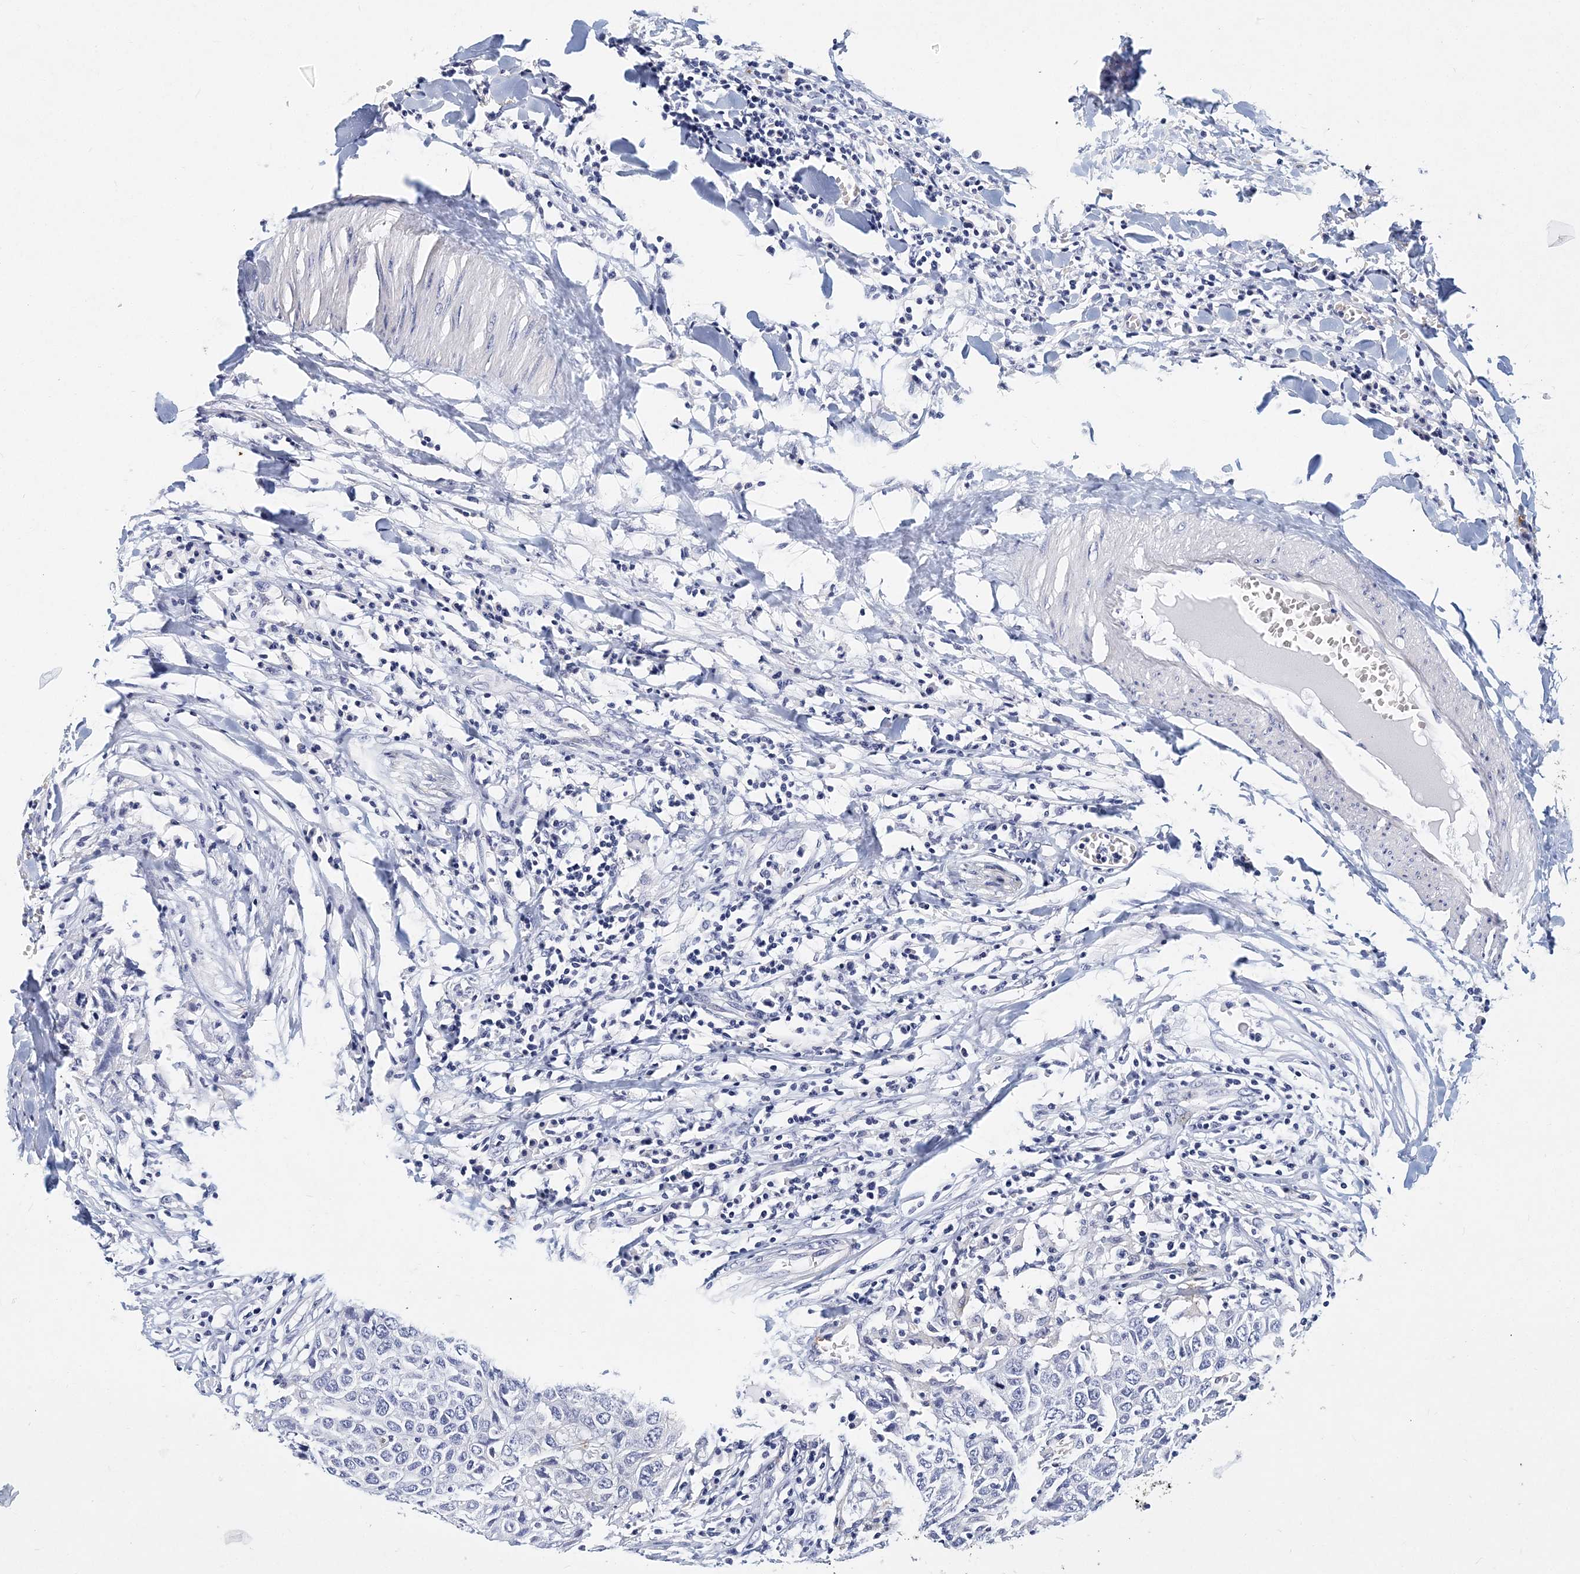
{"staining": {"intensity": "negative", "quantity": "none", "location": "none"}, "tissue": "head and neck cancer", "cell_type": "Tumor cells", "image_type": "cancer", "snomed": [{"axis": "morphology", "description": "Squamous cell carcinoma, NOS"}, {"axis": "topography", "description": "Head-Neck"}], "caption": "A high-resolution image shows IHC staining of head and neck cancer (squamous cell carcinoma), which demonstrates no significant staining in tumor cells.", "gene": "ITGA2B", "patient": {"sex": "male", "age": 66}}